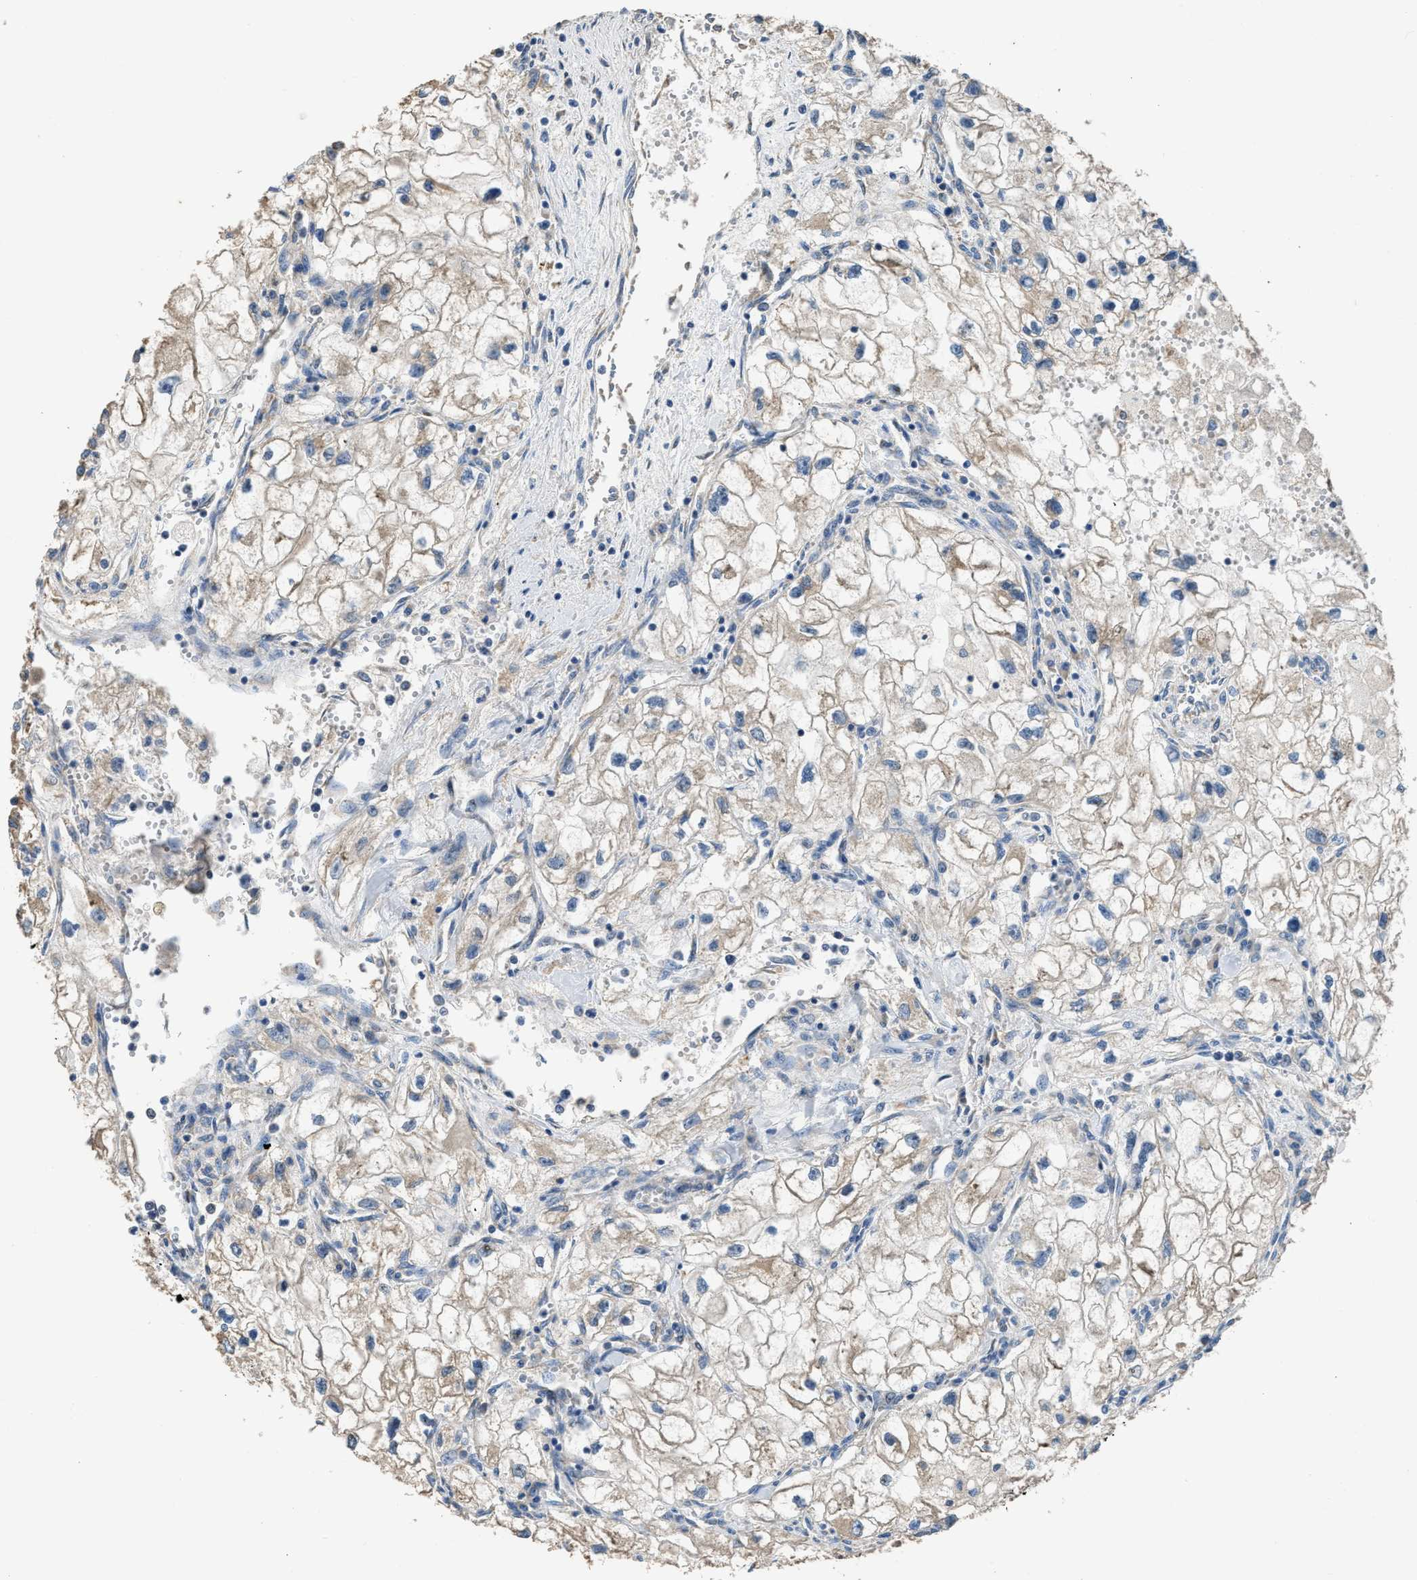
{"staining": {"intensity": "weak", "quantity": "25%-75%", "location": "cytoplasmic/membranous"}, "tissue": "renal cancer", "cell_type": "Tumor cells", "image_type": "cancer", "snomed": [{"axis": "morphology", "description": "Adenocarcinoma, NOS"}, {"axis": "topography", "description": "Kidney"}], "caption": "IHC histopathology image of human renal adenocarcinoma stained for a protein (brown), which displays low levels of weak cytoplasmic/membranous expression in about 25%-75% of tumor cells.", "gene": "TMEM150A", "patient": {"sex": "female", "age": 70}}